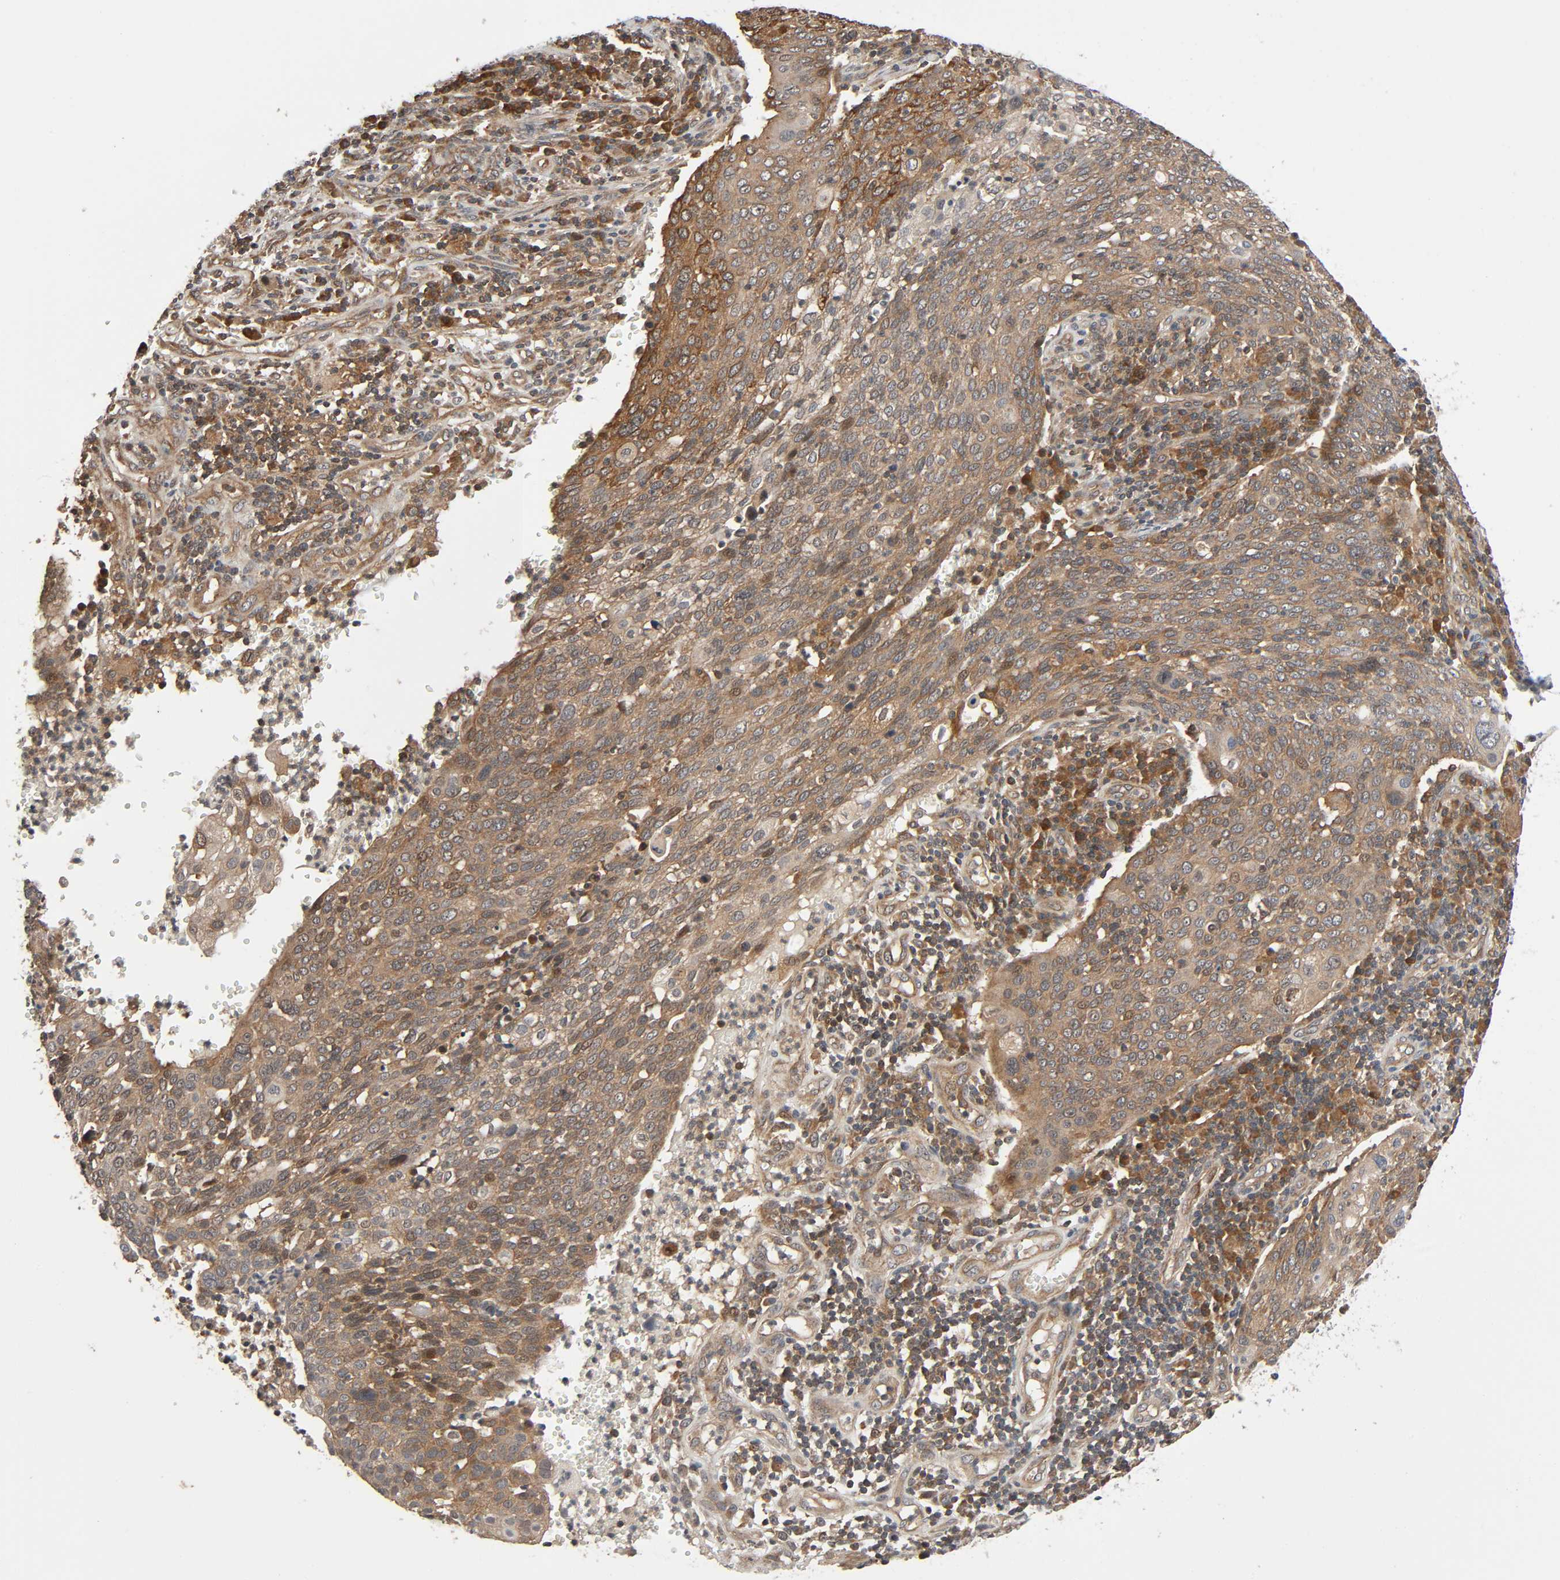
{"staining": {"intensity": "moderate", "quantity": ">75%", "location": "cytoplasmic/membranous"}, "tissue": "cervical cancer", "cell_type": "Tumor cells", "image_type": "cancer", "snomed": [{"axis": "morphology", "description": "Squamous cell carcinoma, NOS"}, {"axis": "topography", "description": "Cervix"}], "caption": "The immunohistochemical stain highlights moderate cytoplasmic/membranous staining in tumor cells of cervical cancer (squamous cell carcinoma) tissue.", "gene": "PPP2R1B", "patient": {"sex": "female", "age": 40}}